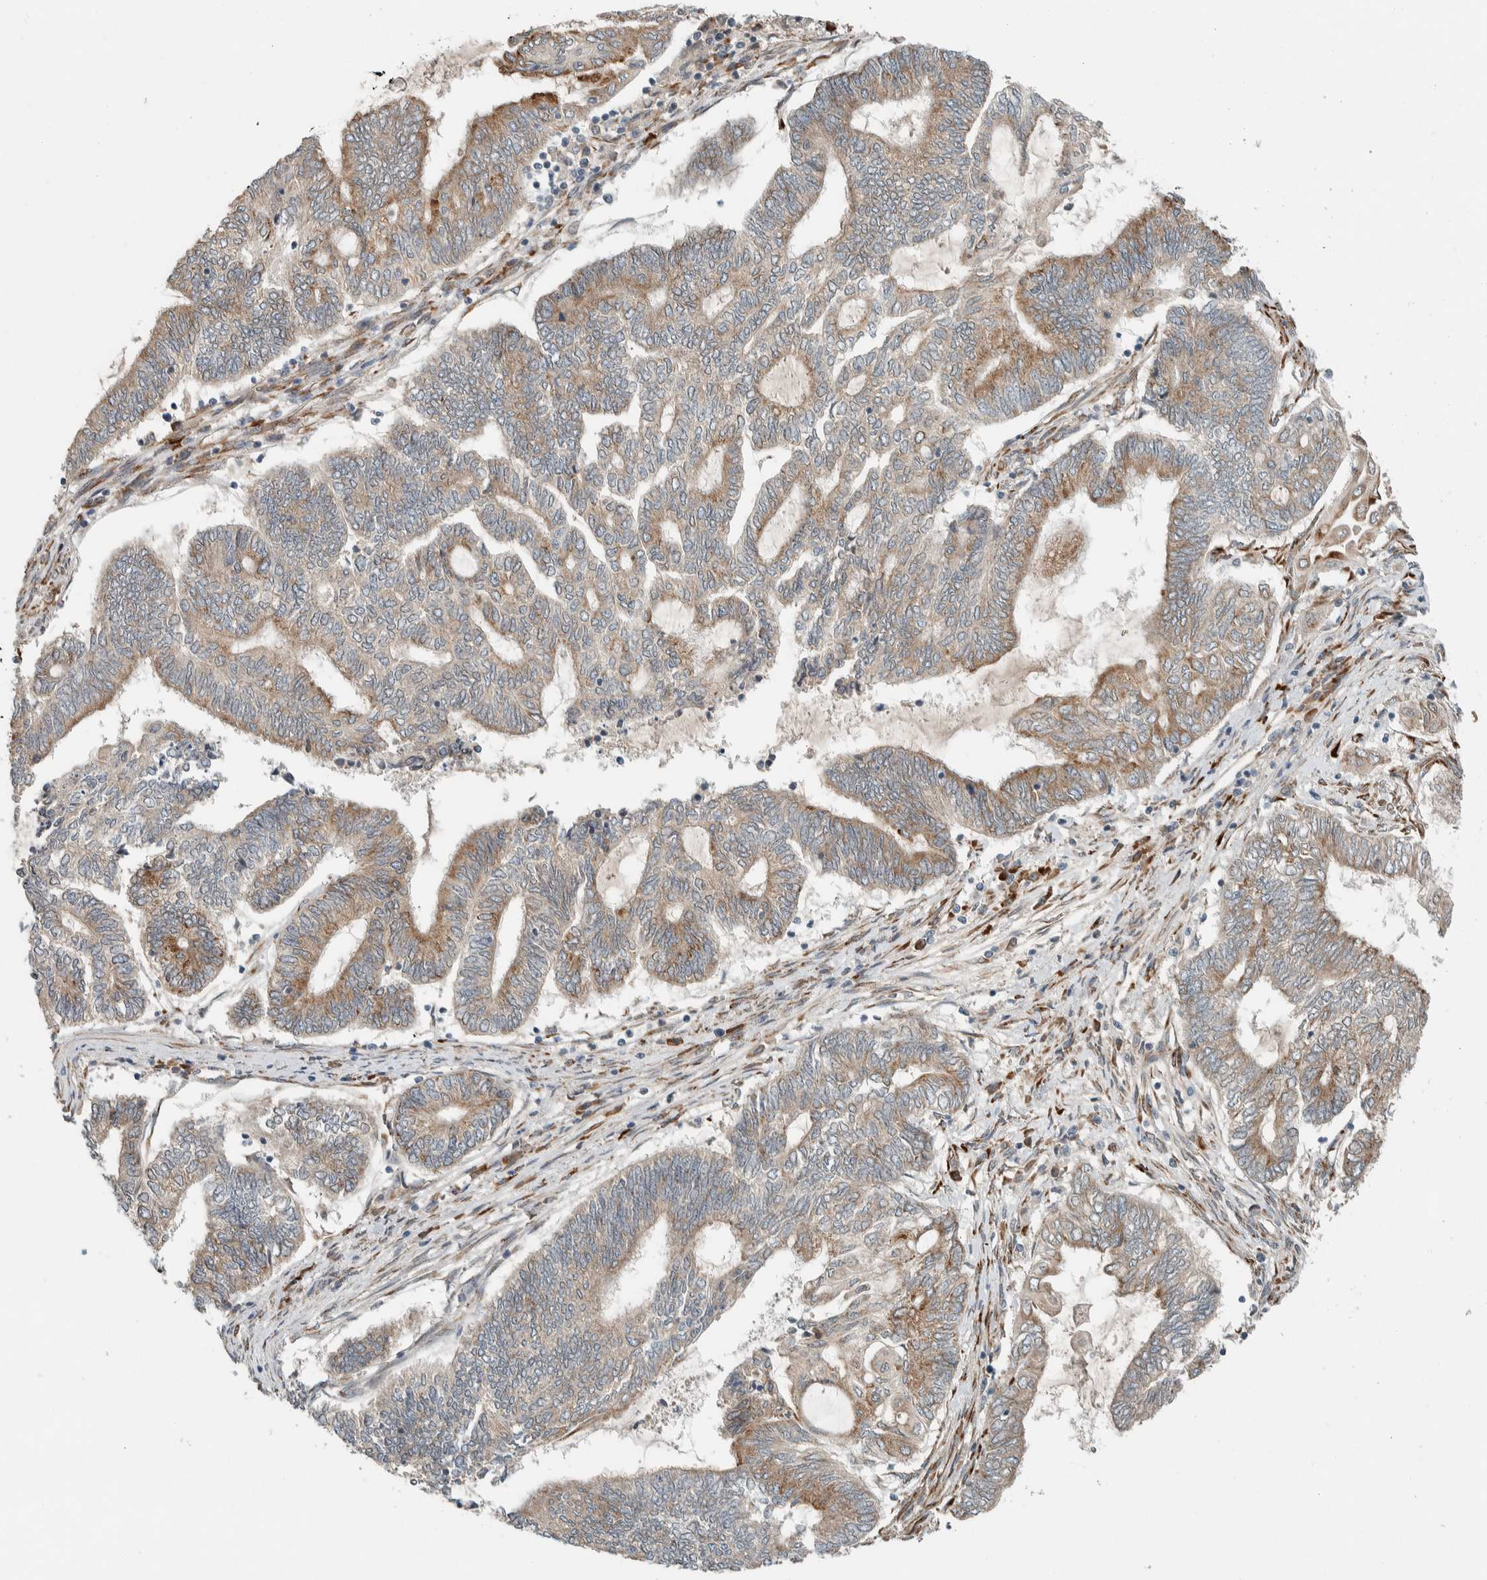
{"staining": {"intensity": "weak", "quantity": ">75%", "location": "cytoplasmic/membranous"}, "tissue": "endometrial cancer", "cell_type": "Tumor cells", "image_type": "cancer", "snomed": [{"axis": "morphology", "description": "Adenocarcinoma, NOS"}, {"axis": "topography", "description": "Uterus"}, {"axis": "topography", "description": "Endometrium"}], "caption": "A brown stain labels weak cytoplasmic/membranous positivity of a protein in adenocarcinoma (endometrial) tumor cells.", "gene": "CTBP2", "patient": {"sex": "female", "age": 70}}